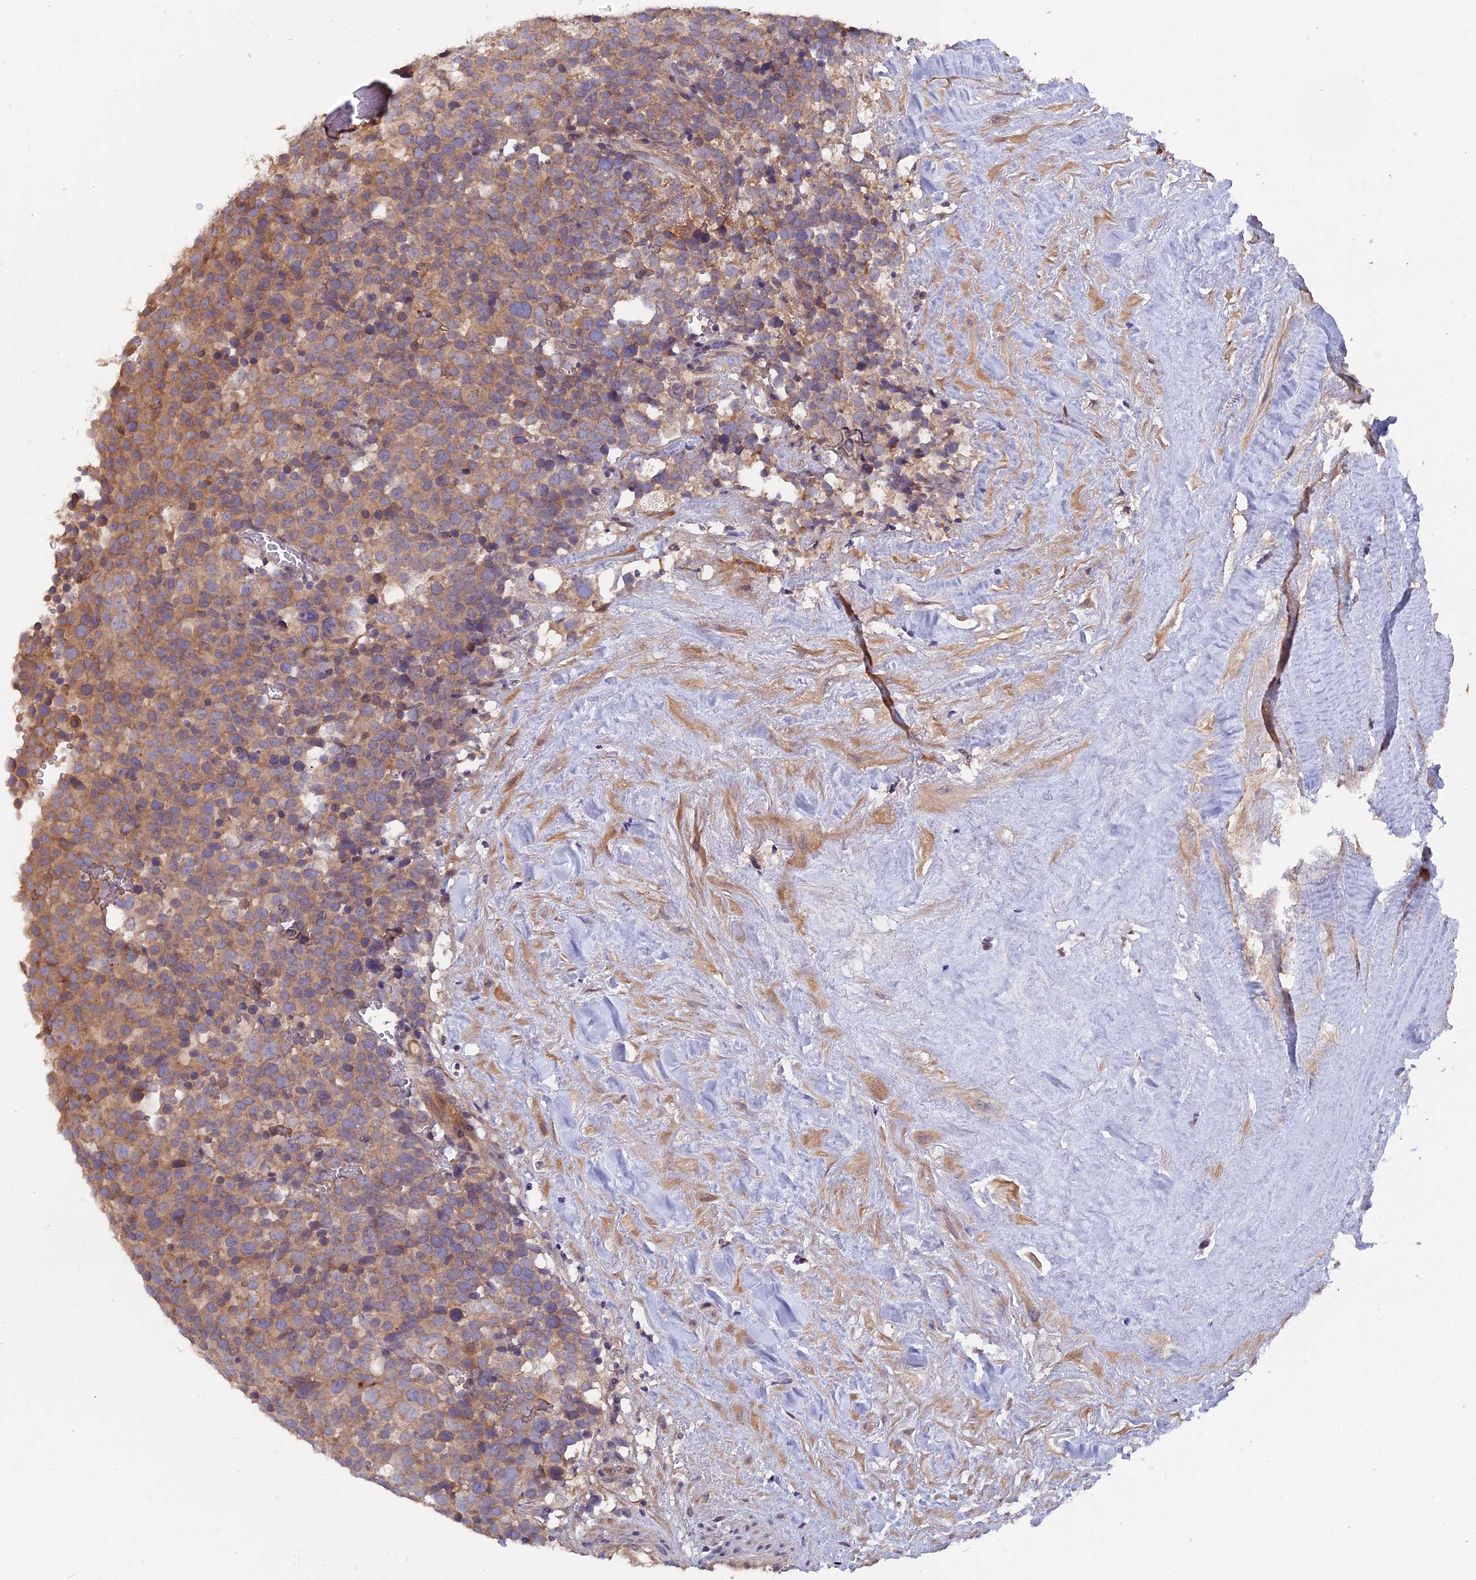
{"staining": {"intensity": "moderate", "quantity": ">75%", "location": "cytoplasmic/membranous"}, "tissue": "testis cancer", "cell_type": "Tumor cells", "image_type": "cancer", "snomed": [{"axis": "morphology", "description": "Seminoma, NOS"}, {"axis": "topography", "description": "Testis"}], "caption": "Immunohistochemical staining of testis cancer reveals medium levels of moderate cytoplasmic/membranous protein positivity in about >75% of tumor cells.", "gene": "ZCCHC2", "patient": {"sex": "male", "age": 71}}